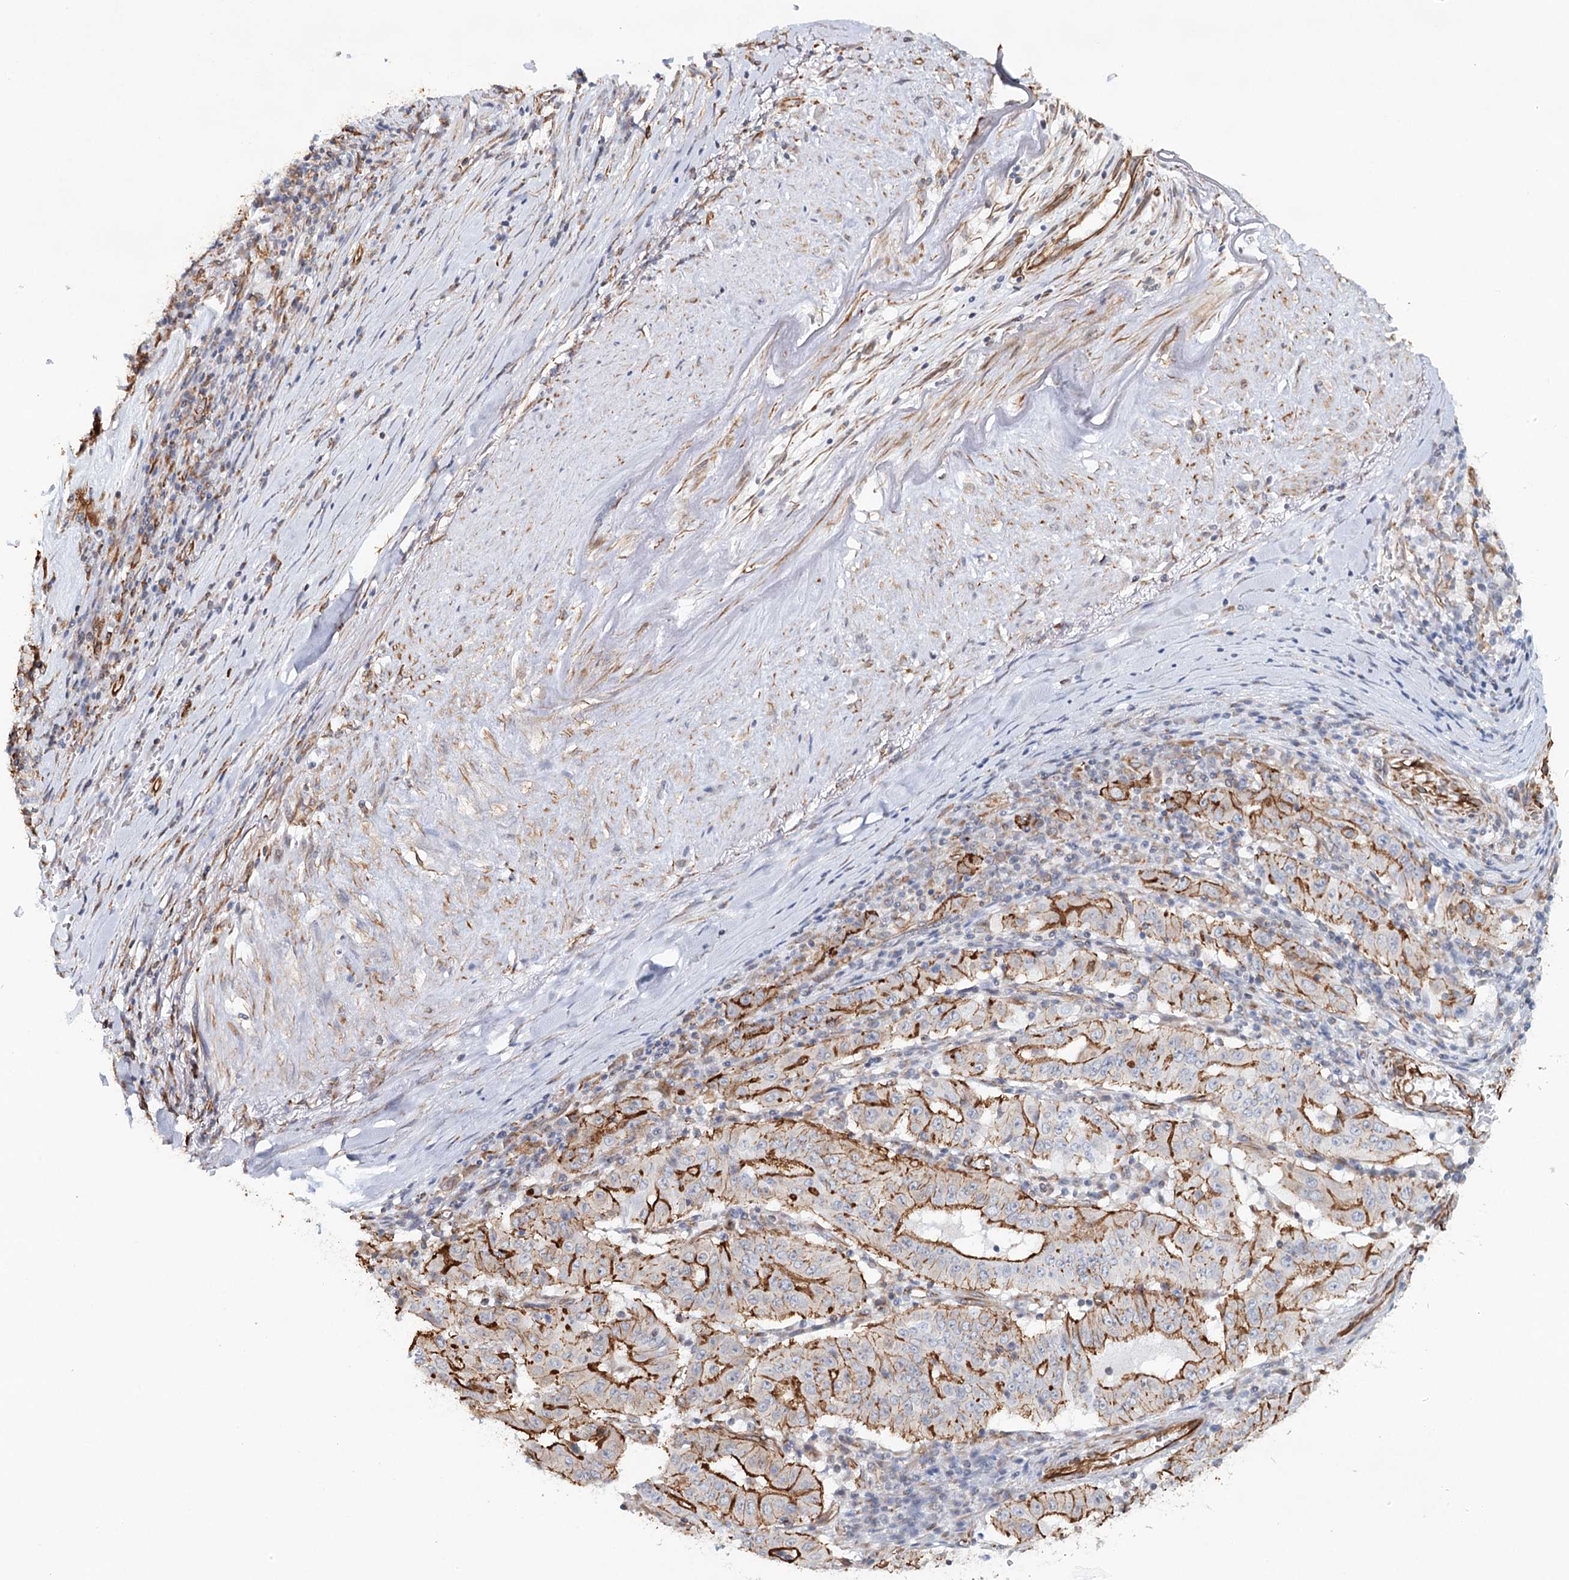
{"staining": {"intensity": "strong", "quantity": ">75%", "location": "cytoplasmic/membranous"}, "tissue": "pancreatic cancer", "cell_type": "Tumor cells", "image_type": "cancer", "snomed": [{"axis": "morphology", "description": "Adenocarcinoma, NOS"}, {"axis": "topography", "description": "Pancreas"}], "caption": "An immunohistochemistry image of tumor tissue is shown. Protein staining in brown shows strong cytoplasmic/membranous positivity in pancreatic cancer within tumor cells.", "gene": "SYNPO", "patient": {"sex": "male", "age": 63}}